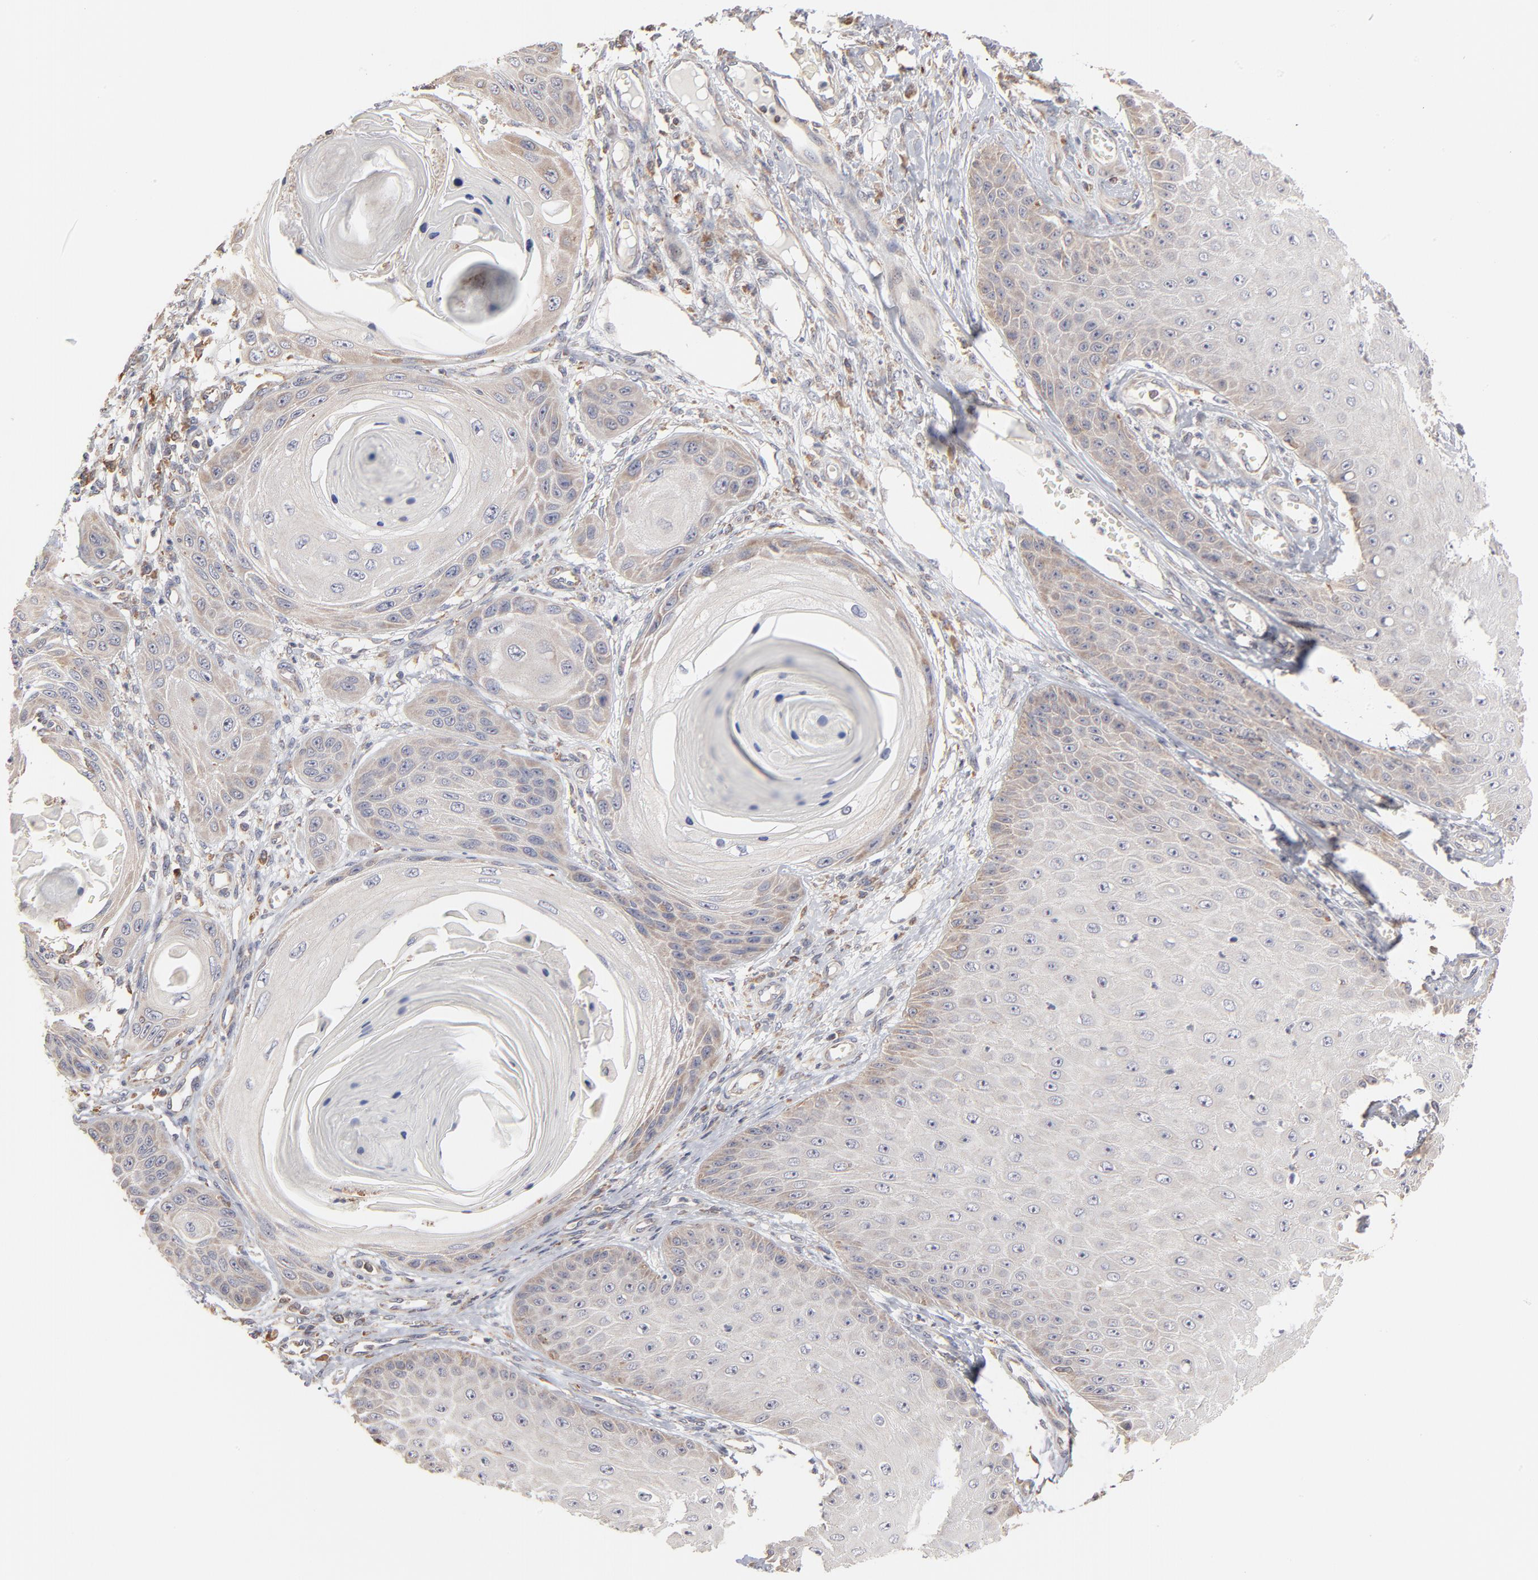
{"staining": {"intensity": "weak", "quantity": "25%-75%", "location": "cytoplasmic/membranous"}, "tissue": "skin cancer", "cell_type": "Tumor cells", "image_type": "cancer", "snomed": [{"axis": "morphology", "description": "Squamous cell carcinoma, NOS"}, {"axis": "topography", "description": "Skin"}], "caption": "Skin squamous cell carcinoma was stained to show a protein in brown. There is low levels of weak cytoplasmic/membranous expression in about 25%-75% of tumor cells.", "gene": "RNF213", "patient": {"sex": "female", "age": 40}}